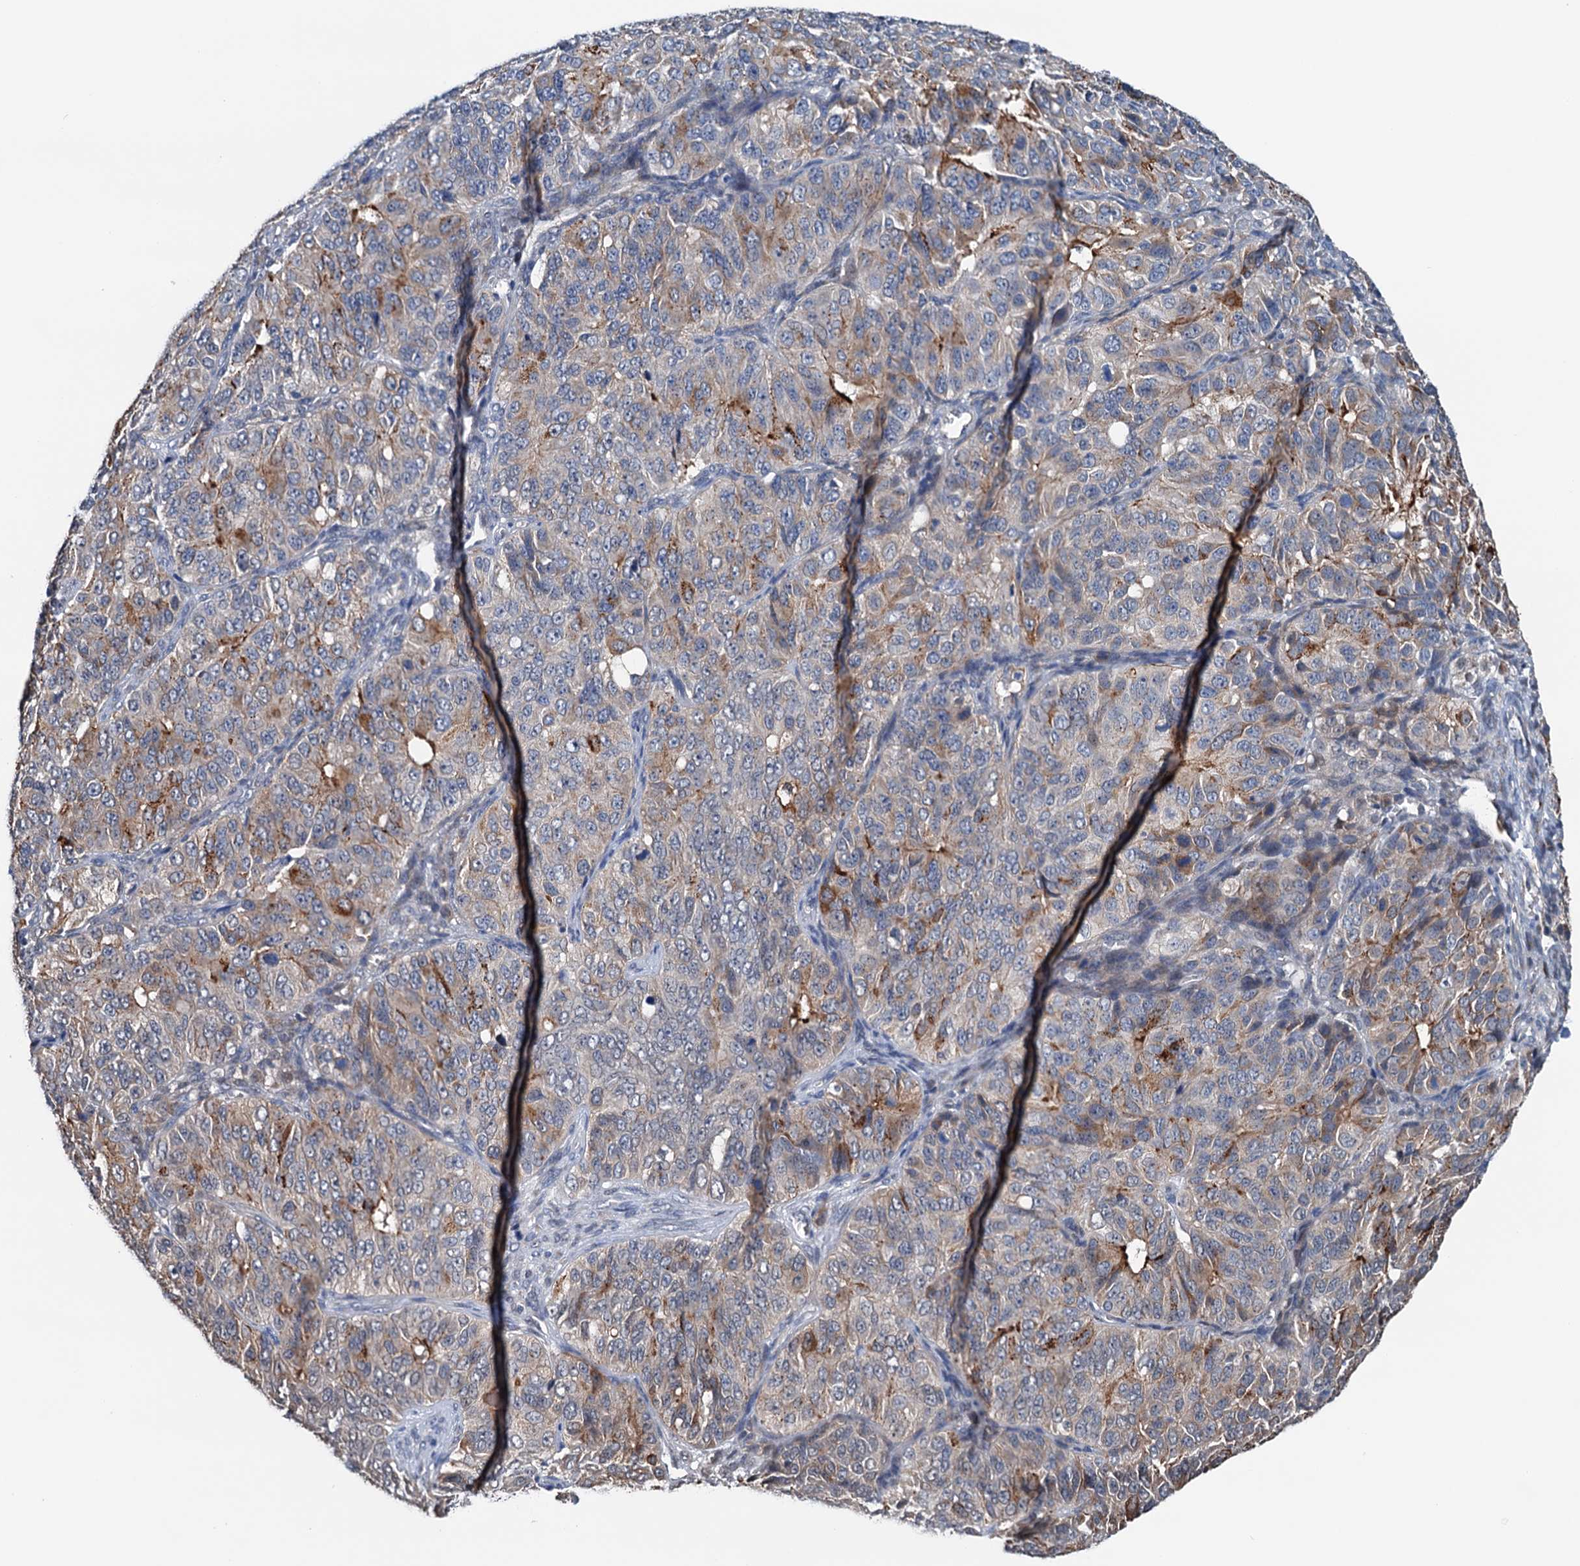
{"staining": {"intensity": "moderate", "quantity": "25%-75%", "location": "cytoplasmic/membranous"}, "tissue": "ovarian cancer", "cell_type": "Tumor cells", "image_type": "cancer", "snomed": [{"axis": "morphology", "description": "Carcinoma, endometroid"}, {"axis": "topography", "description": "Ovary"}], "caption": "Ovarian cancer stained for a protein exhibits moderate cytoplasmic/membranous positivity in tumor cells. (DAB (3,3'-diaminobenzidine) IHC with brightfield microscopy, high magnification).", "gene": "SHLD1", "patient": {"sex": "female", "age": 51}}